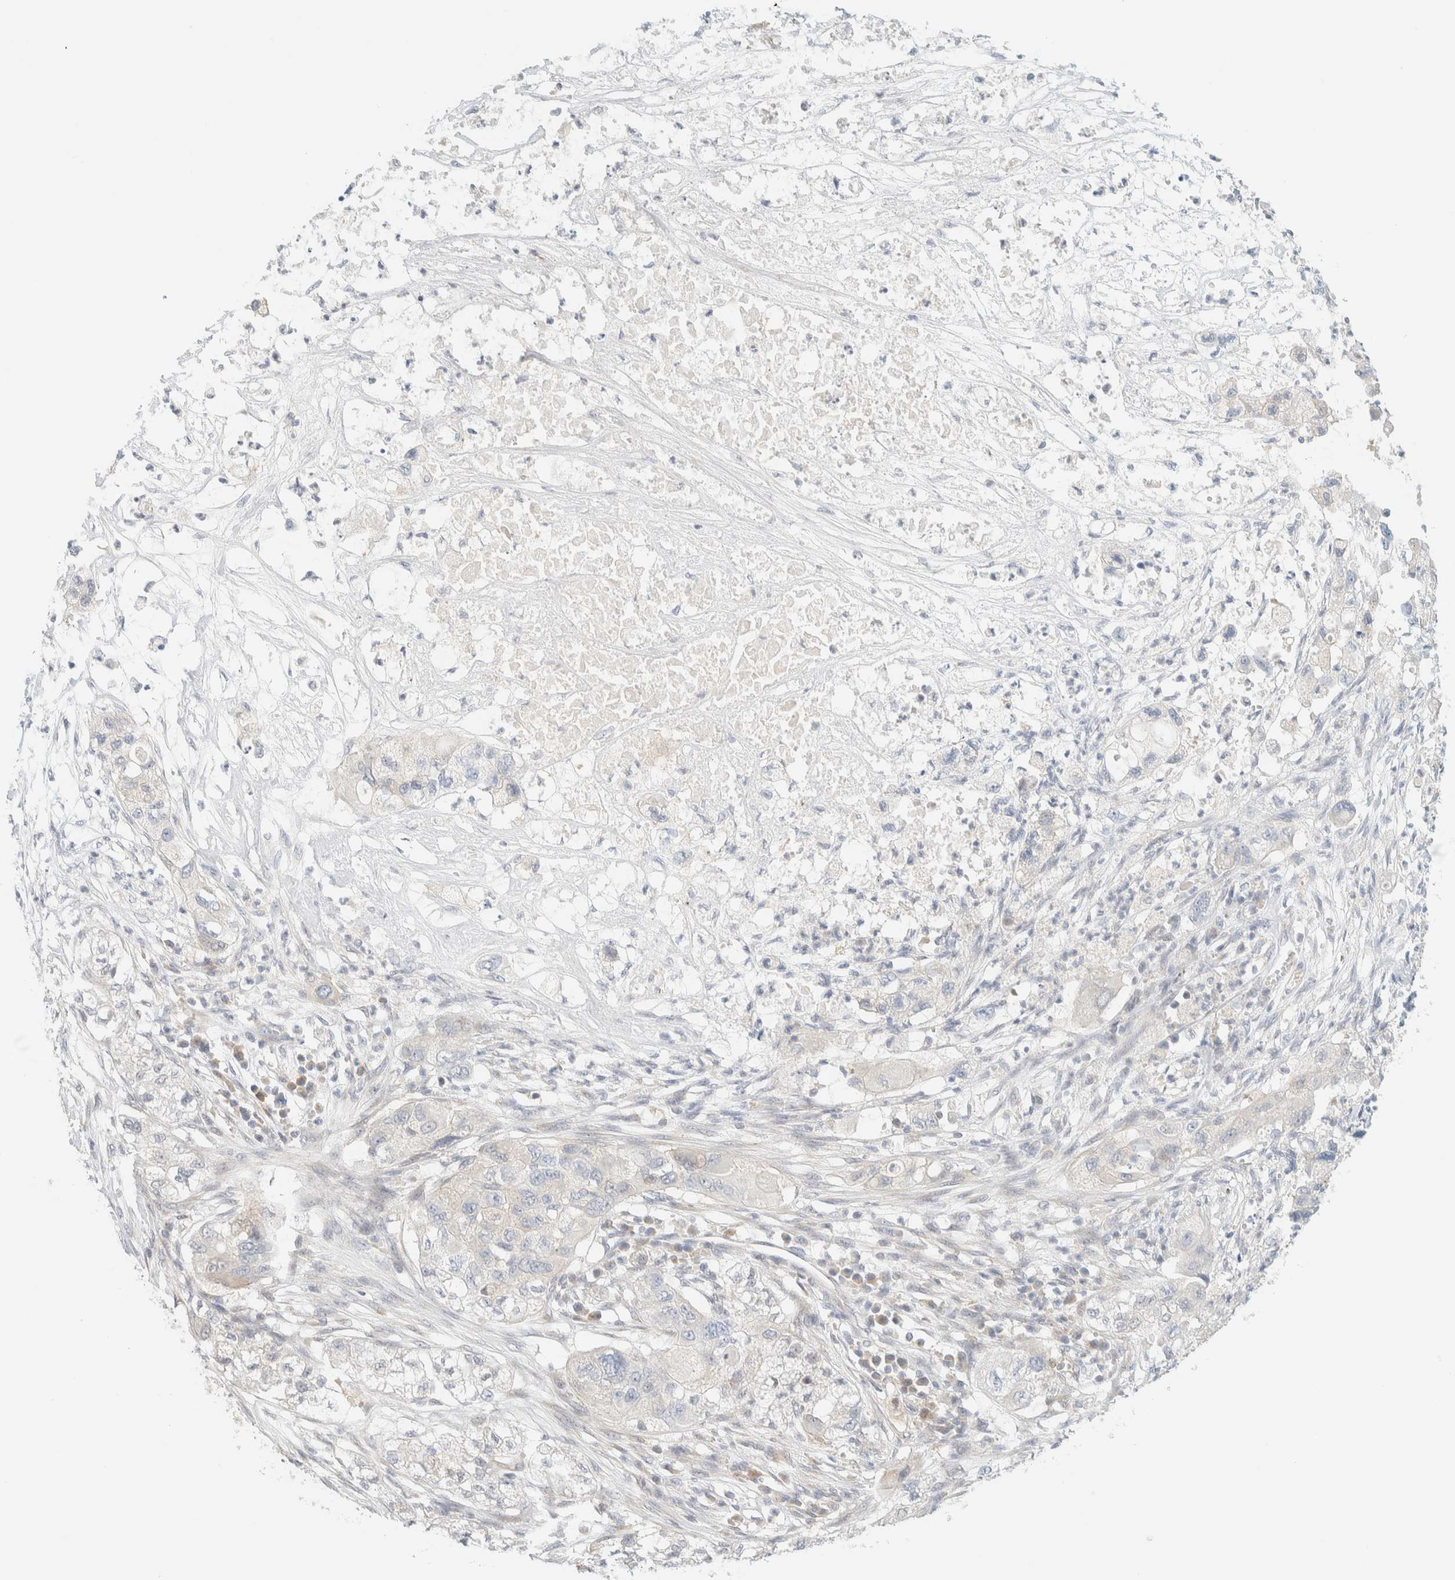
{"staining": {"intensity": "negative", "quantity": "none", "location": "none"}, "tissue": "pancreatic cancer", "cell_type": "Tumor cells", "image_type": "cancer", "snomed": [{"axis": "morphology", "description": "Adenocarcinoma, NOS"}, {"axis": "topography", "description": "Pancreas"}], "caption": "This photomicrograph is of pancreatic adenocarcinoma stained with IHC to label a protein in brown with the nuclei are counter-stained blue. There is no positivity in tumor cells.", "gene": "PCYT2", "patient": {"sex": "female", "age": 78}}